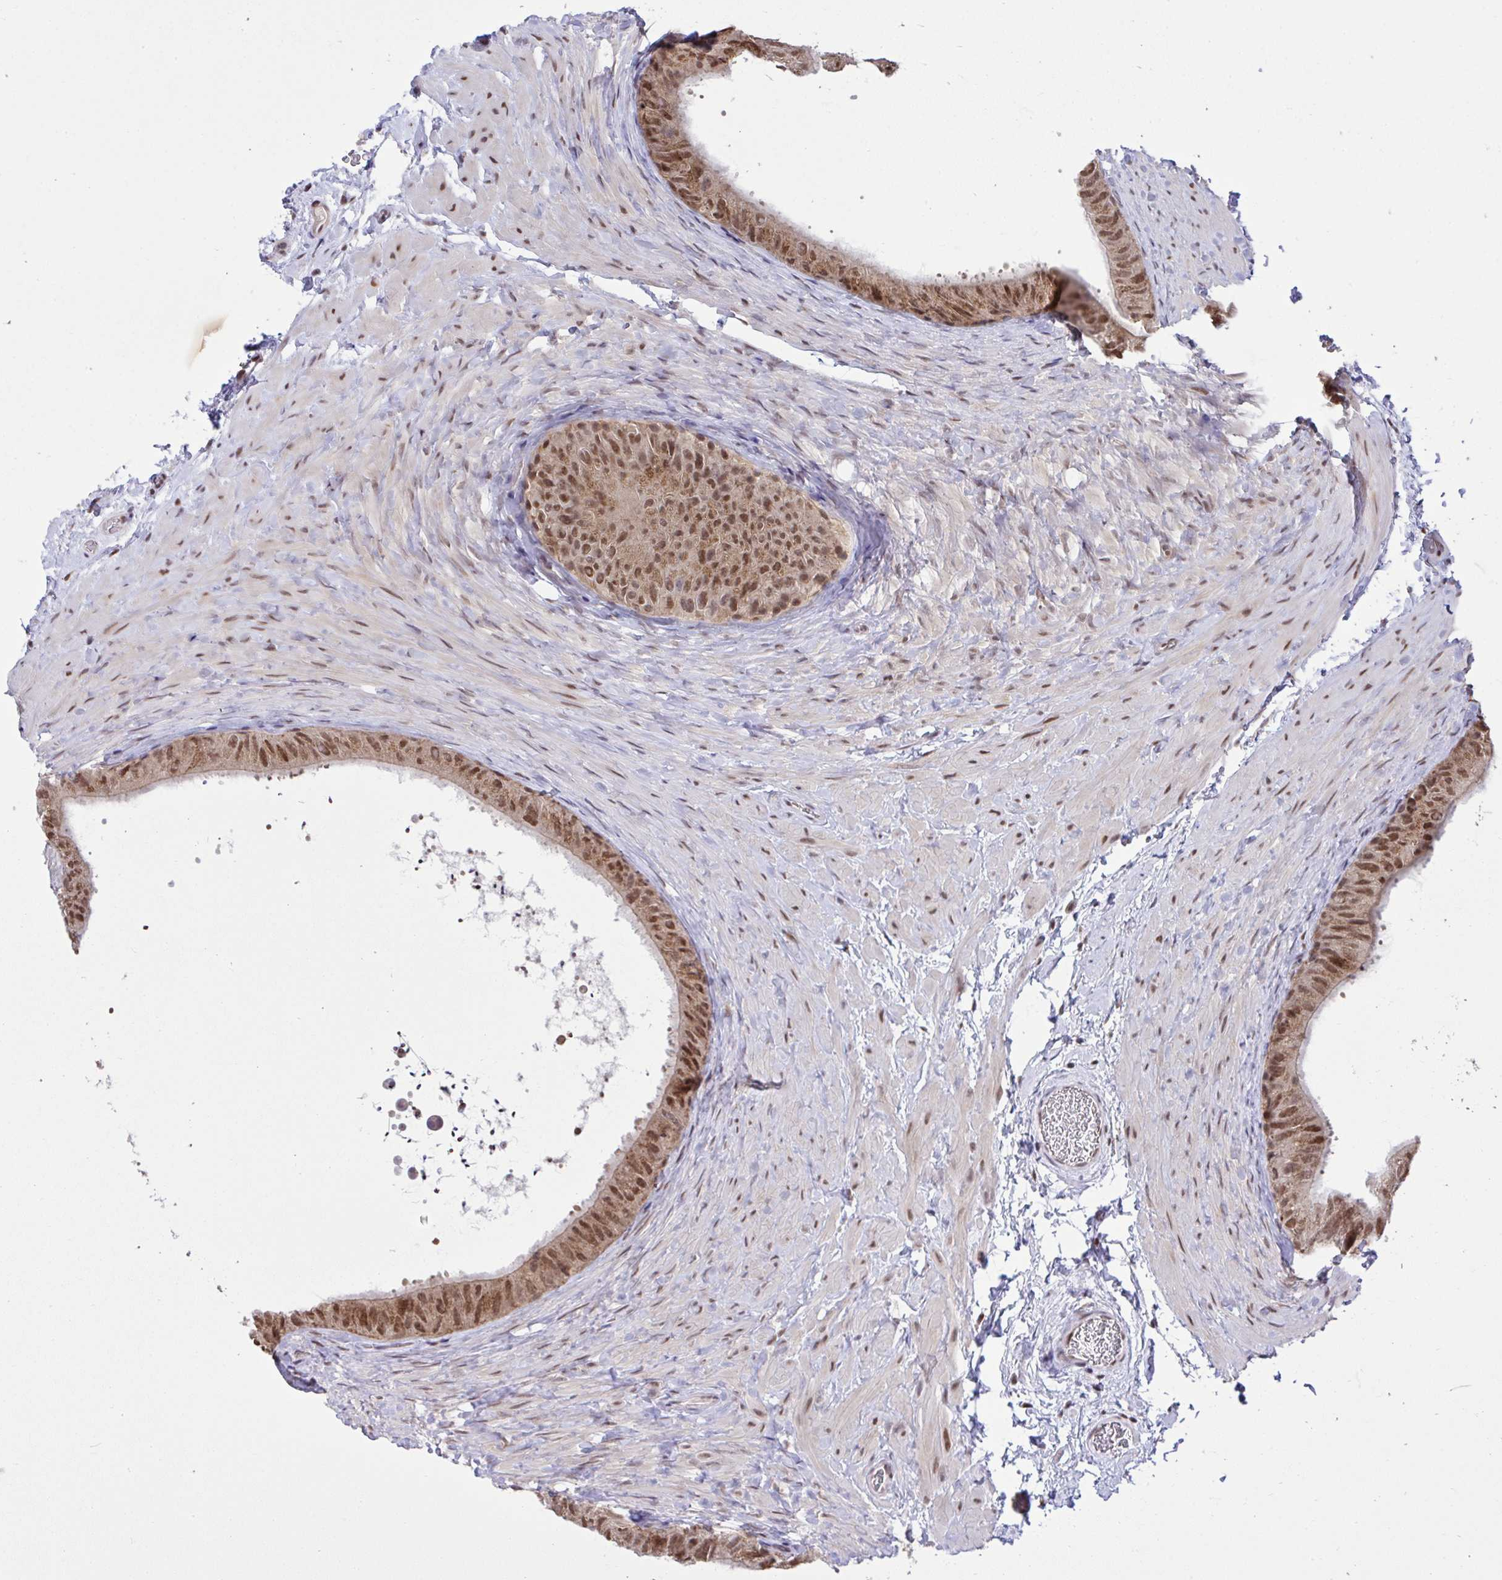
{"staining": {"intensity": "moderate", "quantity": ">75%", "location": "cytoplasmic/membranous,nuclear"}, "tissue": "epididymis", "cell_type": "Glandular cells", "image_type": "normal", "snomed": [{"axis": "morphology", "description": "Normal tissue, NOS"}, {"axis": "topography", "description": "Epididymis, spermatic cord, NOS"}, {"axis": "topography", "description": "Epididymis"}], "caption": "Glandular cells demonstrate medium levels of moderate cytoplasmic/membranous,nuclear positivity in about >75% of cells in unremarkable human epididymis. Nuclei are stained in blue.", "gene": "GLIS3", "patient": {"sex": "male", "age": 31}}